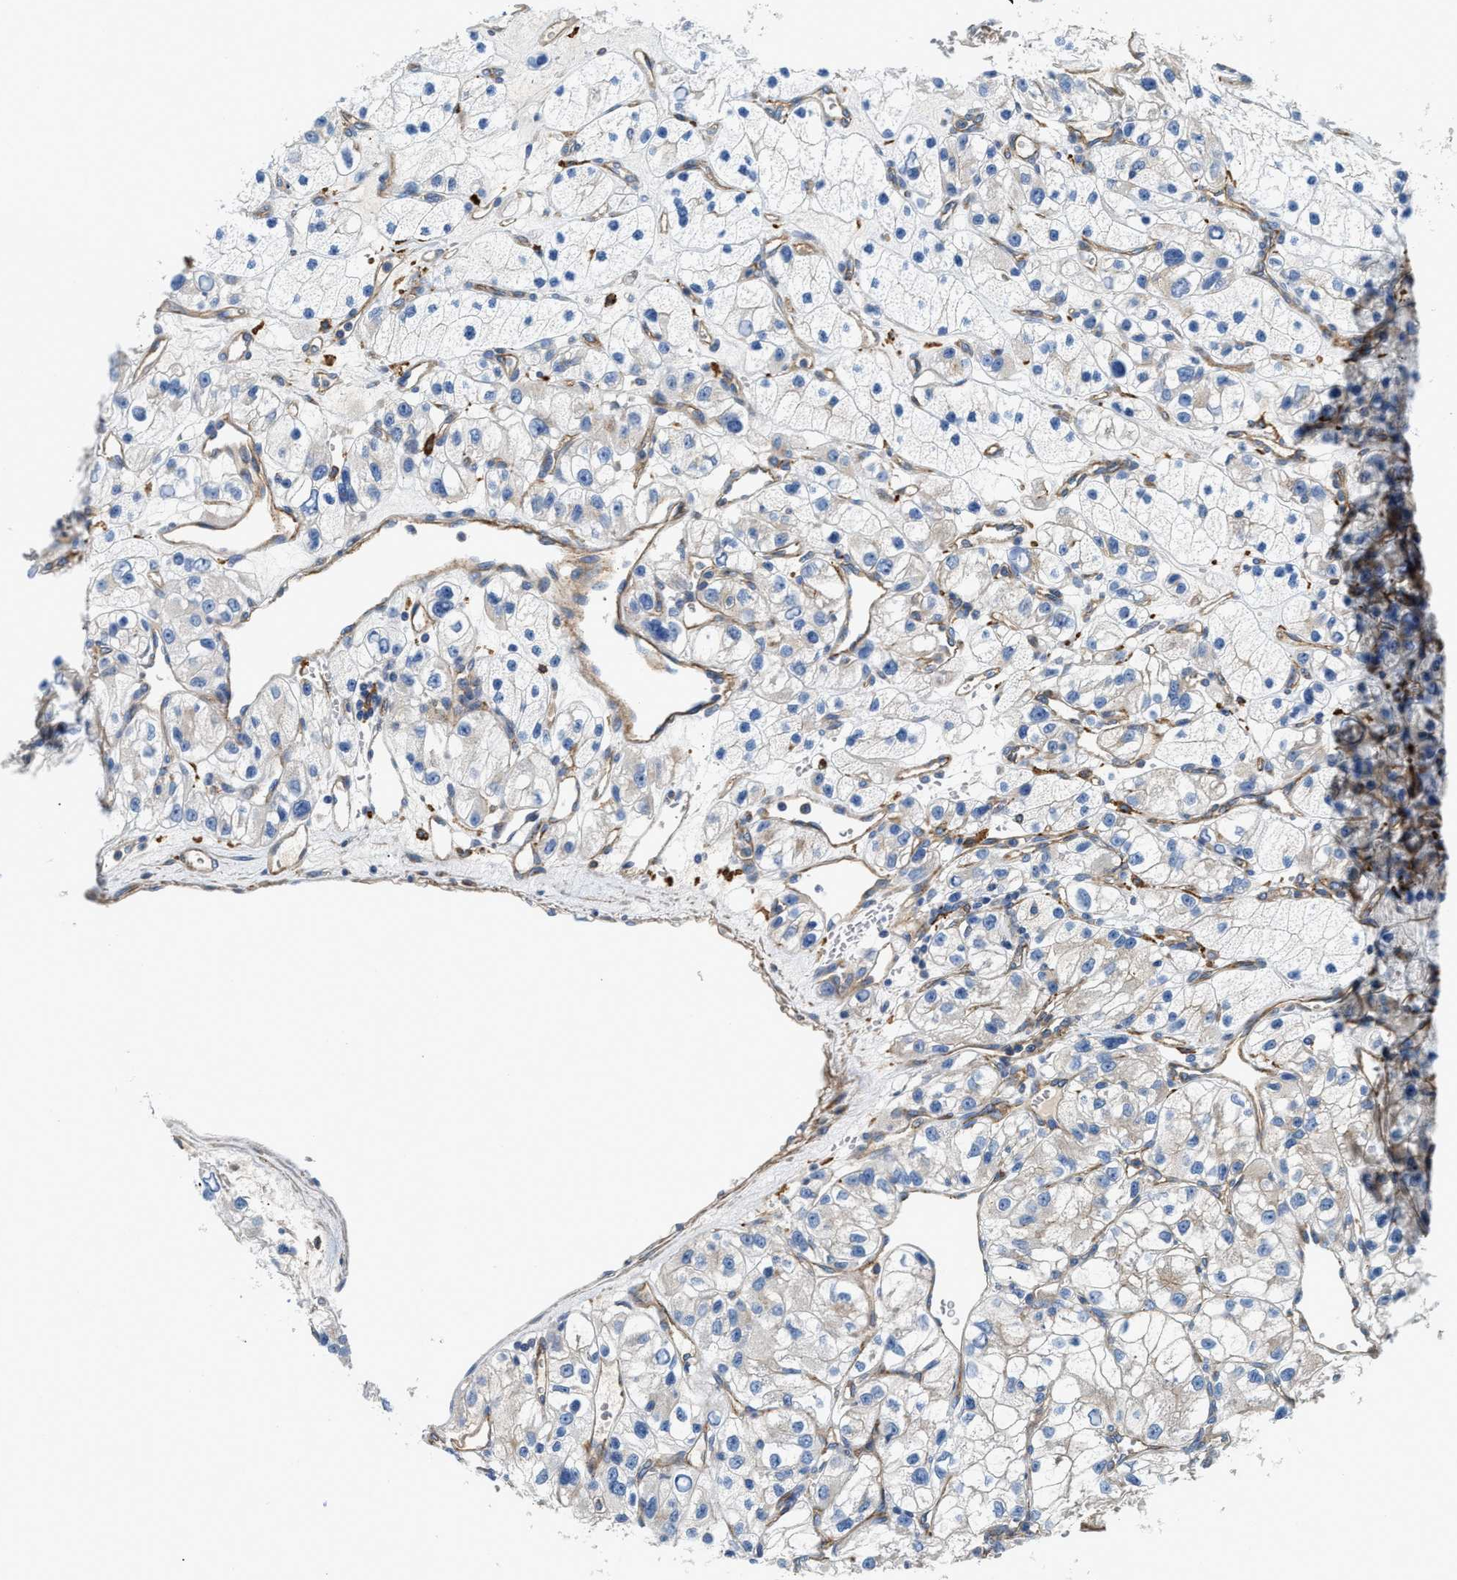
{"staining": {"intensity": "negative", "quantity": "none", "location": "none"}, "tissue": "renal cancer", "cell_type": "Tumor cells", "image_type": "cancer", "snomed": [{"axis": "morphology", "description": "Adenocarcinoma, NOS"}, {"axis": "topography", "description": "Kidney"}], "caption": "Human renal cancer (adenocarcinoma) stained for a protein using IHC reveals no positivity in tumor cells.", "gene": "NSUN7", "patient": {"sex": "female", "age": 57}}